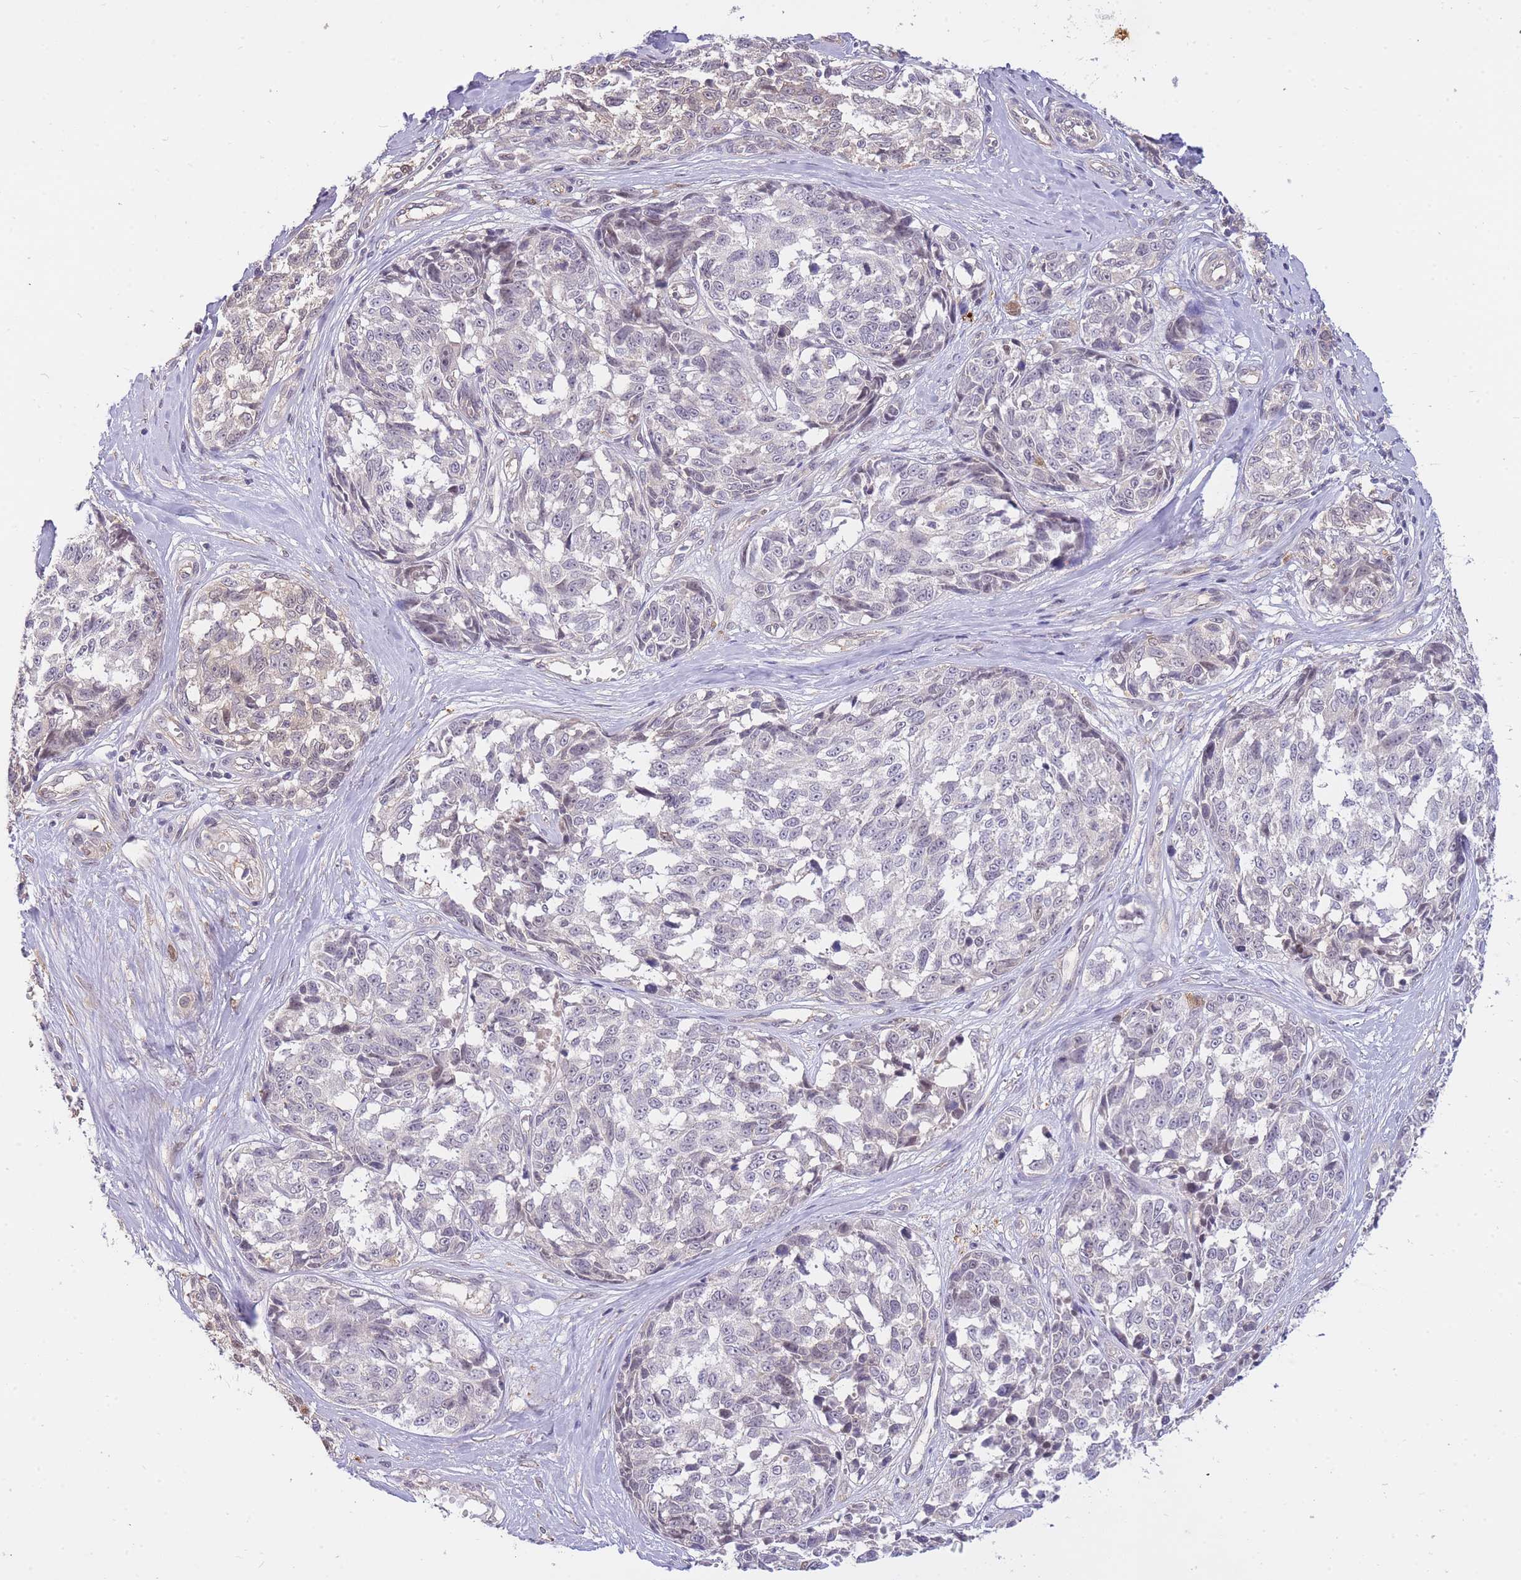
{"staining": {"intensity": "negative", "quantity": "none", "location": "none"}, "tissue": "melanoma", "cell_type": "Tumor cells", "image_type": "cancer", "snomed": [{"axis": "morphology", "description": "Normal tissue, NOS"}, {"axis": "morphology", "description": "Malignant melanoma, NOS"}, {"axis": "topography", "description": "Skin"}], "caption": "A high-resolution histopathology image shows IHC staining of malignant melanoma, which exhibits no significant expression in tumor cells.", "gene": "SMC6", "patient": {"sex": "female", "age": 64}}